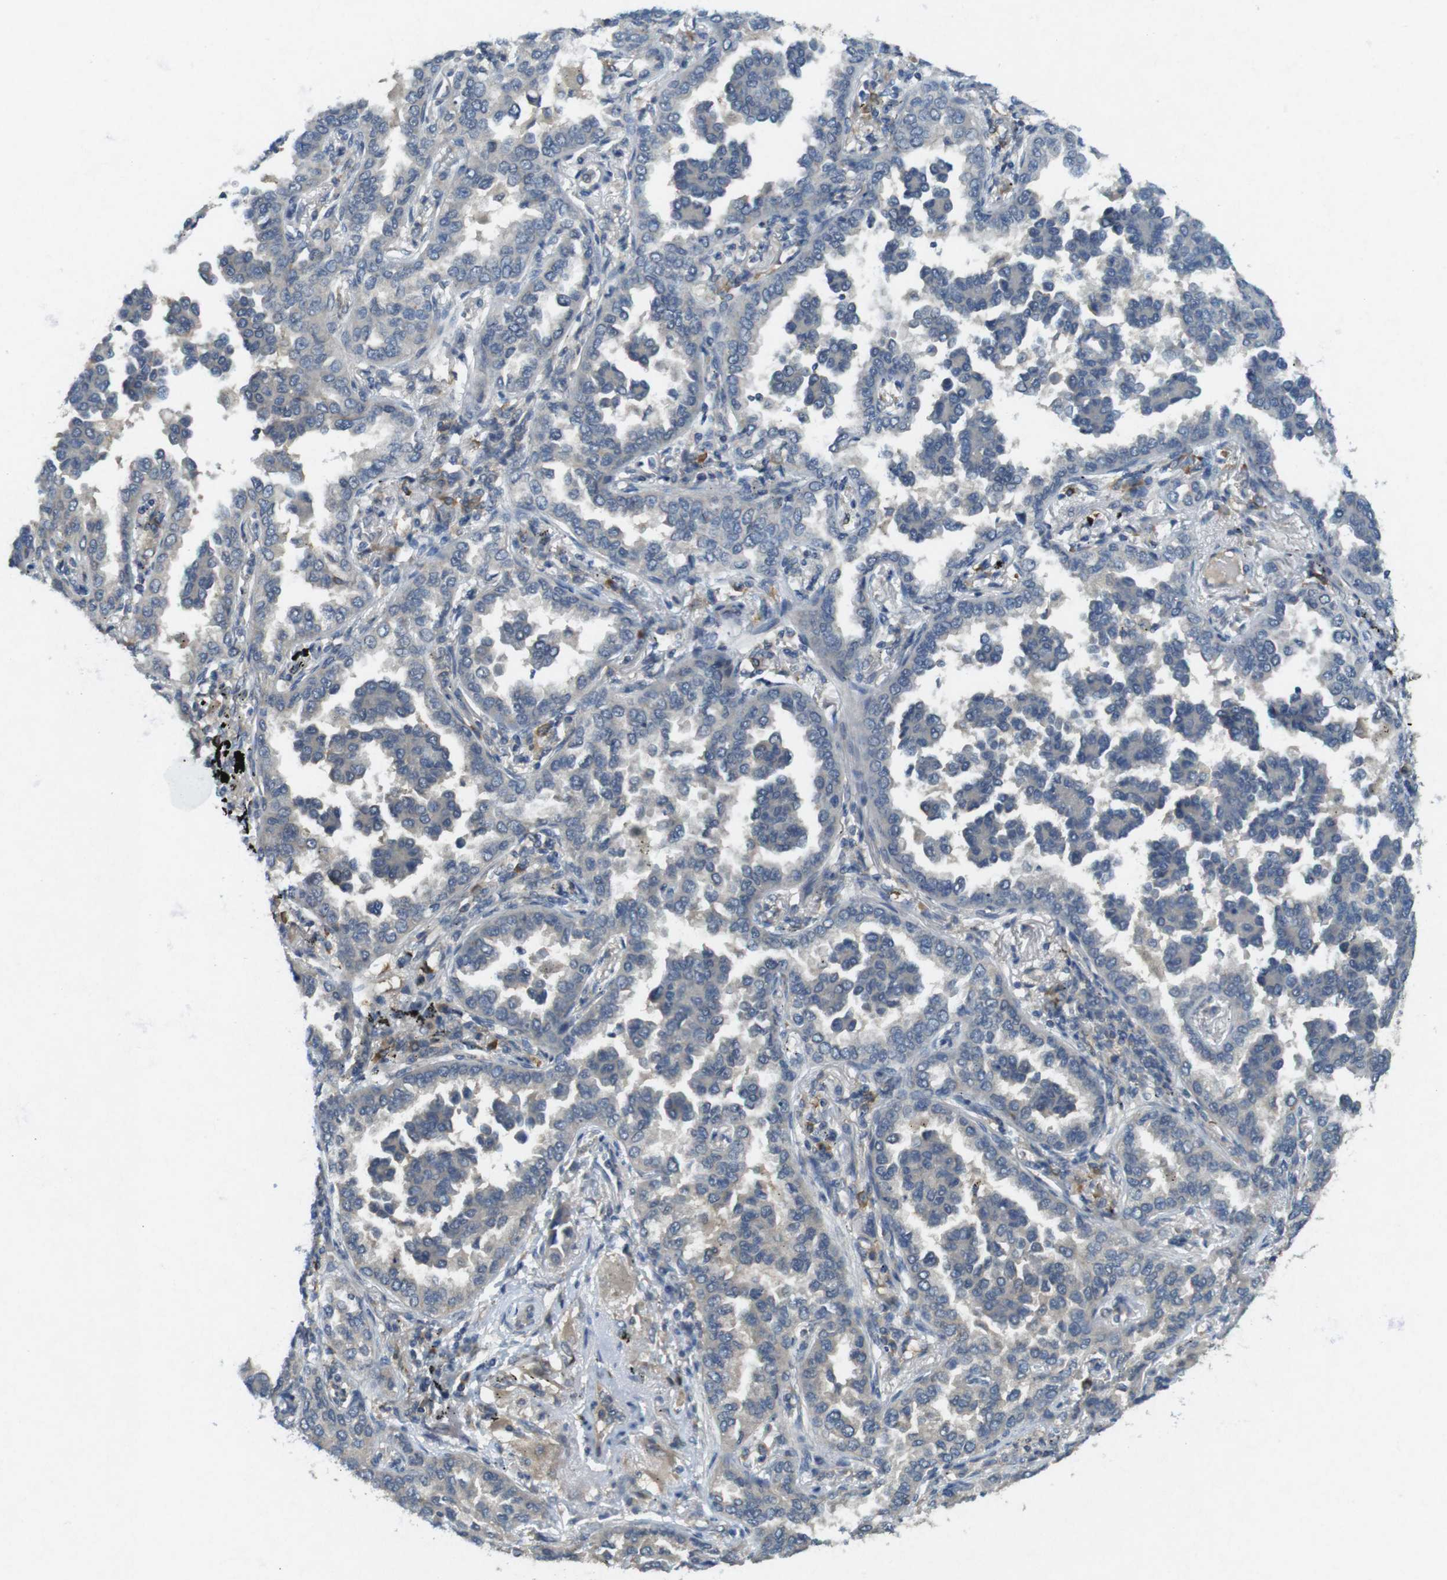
{"staining": {"intensity": "moderate", "quantity": "<25%", "location": "cytoplasmic/membranous"}, "tissue": "lung cancer", "cell_type": "Tumor cells", "image_type": "cancer", "snomed": [{"axis": "morphology", "description": "Normal tissue, NOS"}, {"axis": "morphology", "description": "Adenocarcinoma, NOS"}, {"axis": "topography", "description": "Lung"}], "caption": "The micrograph exhibits staining of lung adenocarcinoma, revealing moderate cytoplasmic/membranous protein staining (brown color) within tumor cells.", "gene": "SUGT1", "patient": {"sex": "male", "age": 59}}